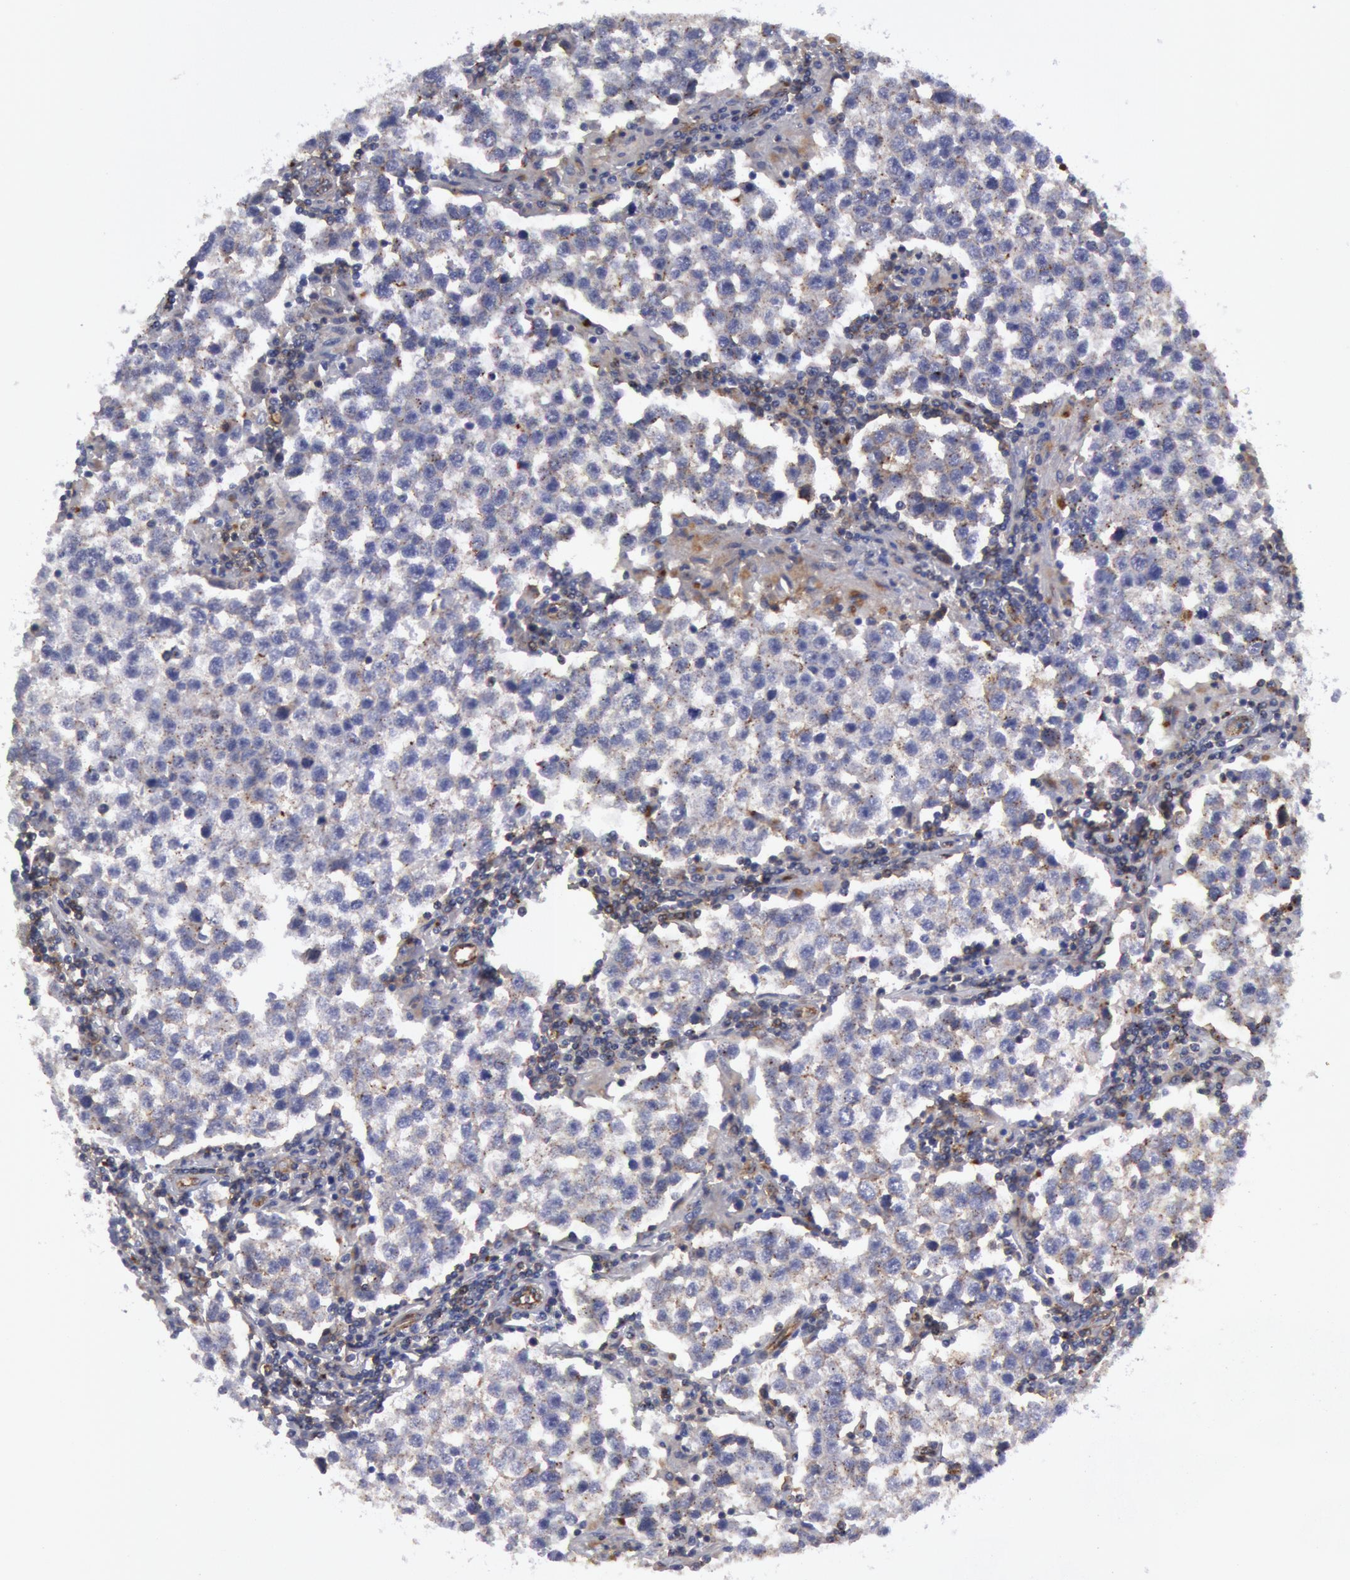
{"staining": {"intensity": "negative", "quantity": "none", "location": "none"}, "tissue": "testis cancer", "cell_type": "Tumor cells", "image_type": "cancer", "snomed": [{"axis": "morphology", "description": "Seminoma, NOS"}, {"axis": "topography", "description": "Testis"}], "caption": "Human testis seminoma stained for a protein using immunohistochemistry (IHC) displays no positivity in tumor cells.", "gene": "FLOT1", "patient": {"sex": "male", "age": 36}}